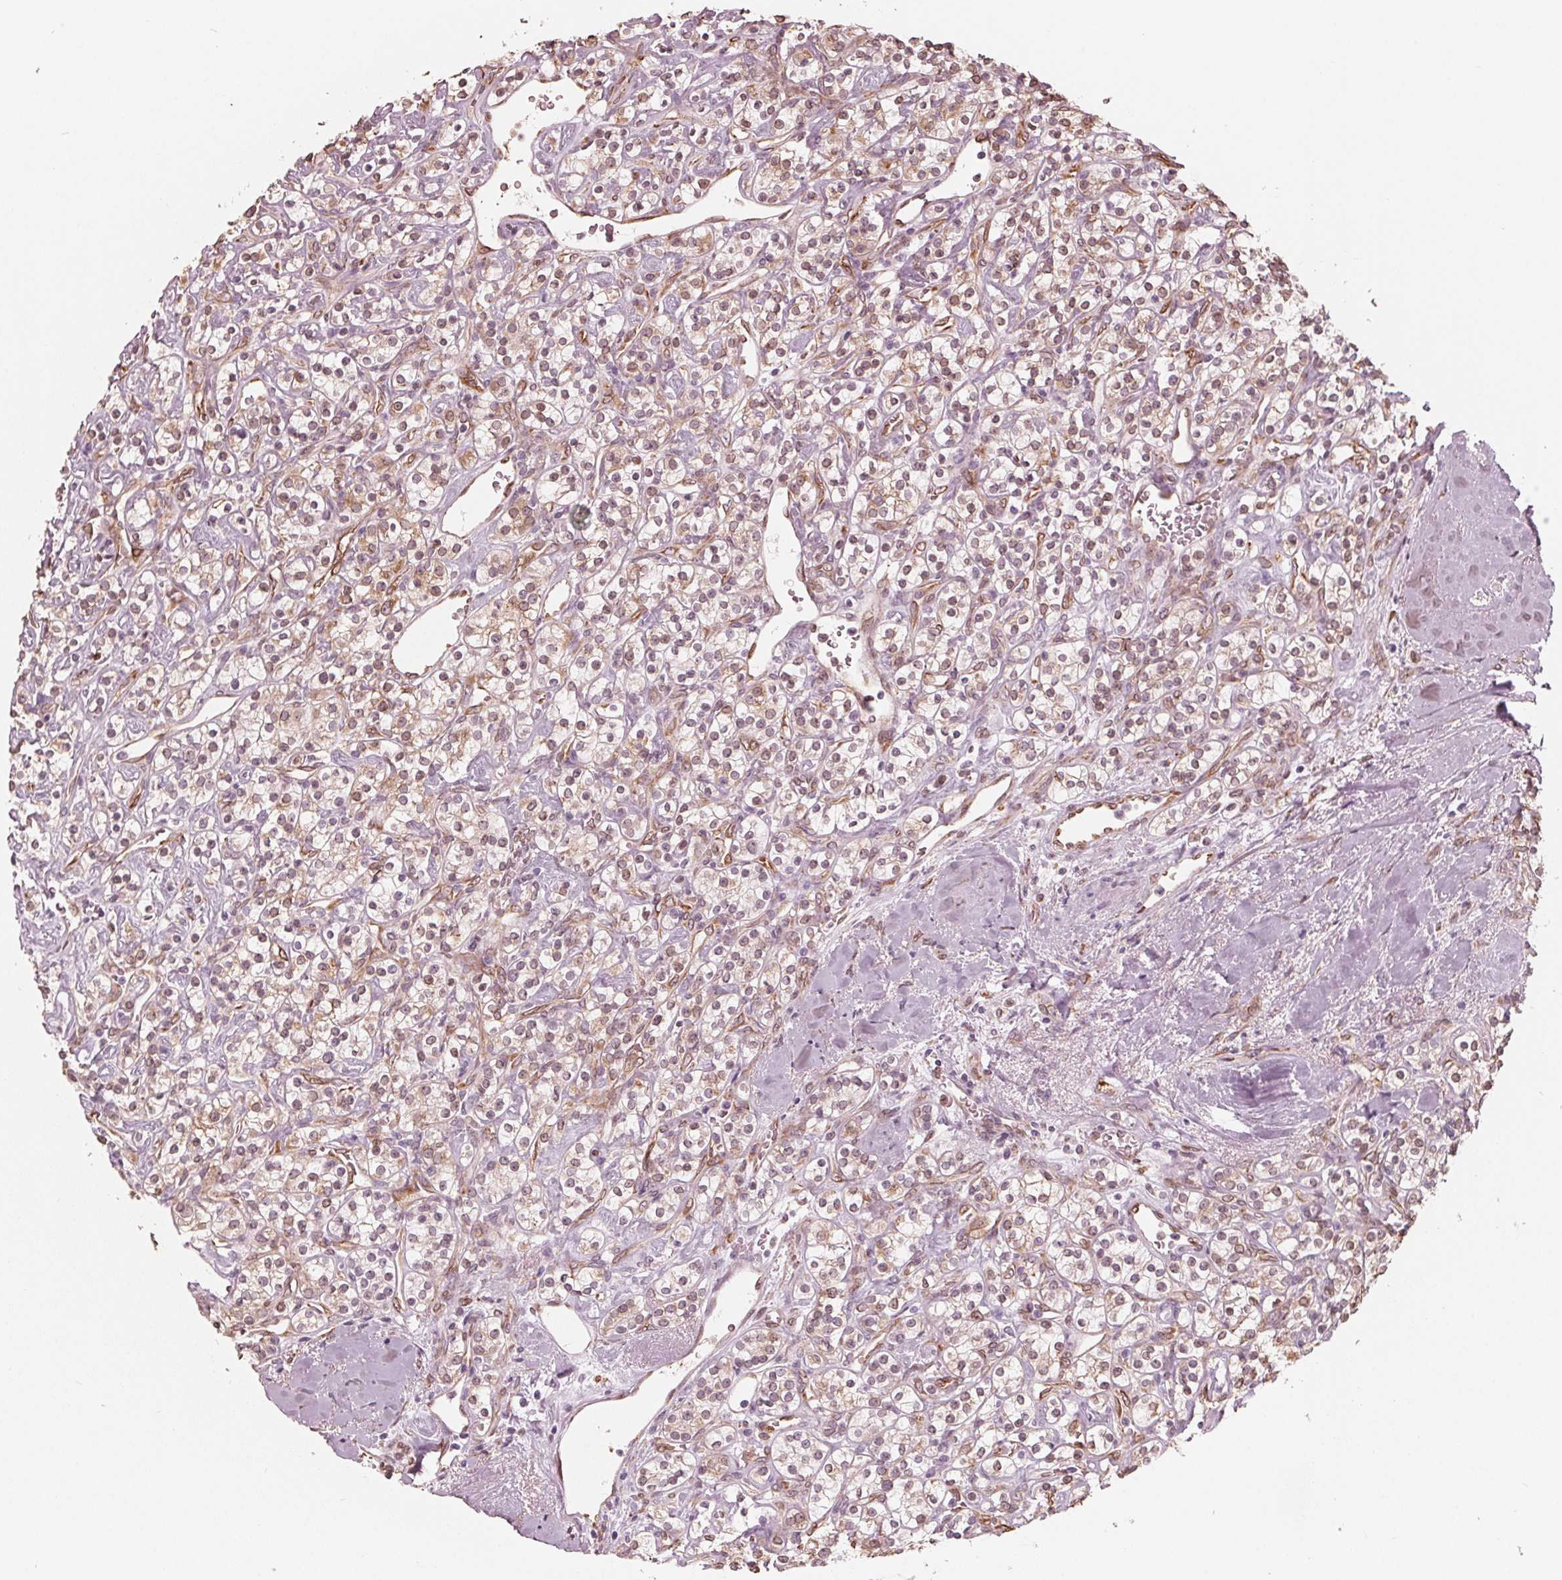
{"staining": {"intensity": "weak", "quantity": "25%-75%", "location": "cytoplasmic/membranous"}, "tissue": "renal cancer", "cell_type": "Tumor cells", "image_type": "cancer", "snomed": [{"axis": "morphology", "description": "Adenocarcinoma, NOS"}, {"axis": "topography", "description": "Kidney"}], "caption": "The histopathology image exhibits immunohistochemical staining of renal adenocarcinoma. There is weak cytoplasmic/membranous positivity is seen in approximately 25%-75% of tumor cells.", "gene": "IKBIP", "patient": {"sex": "male", "age": 77}}